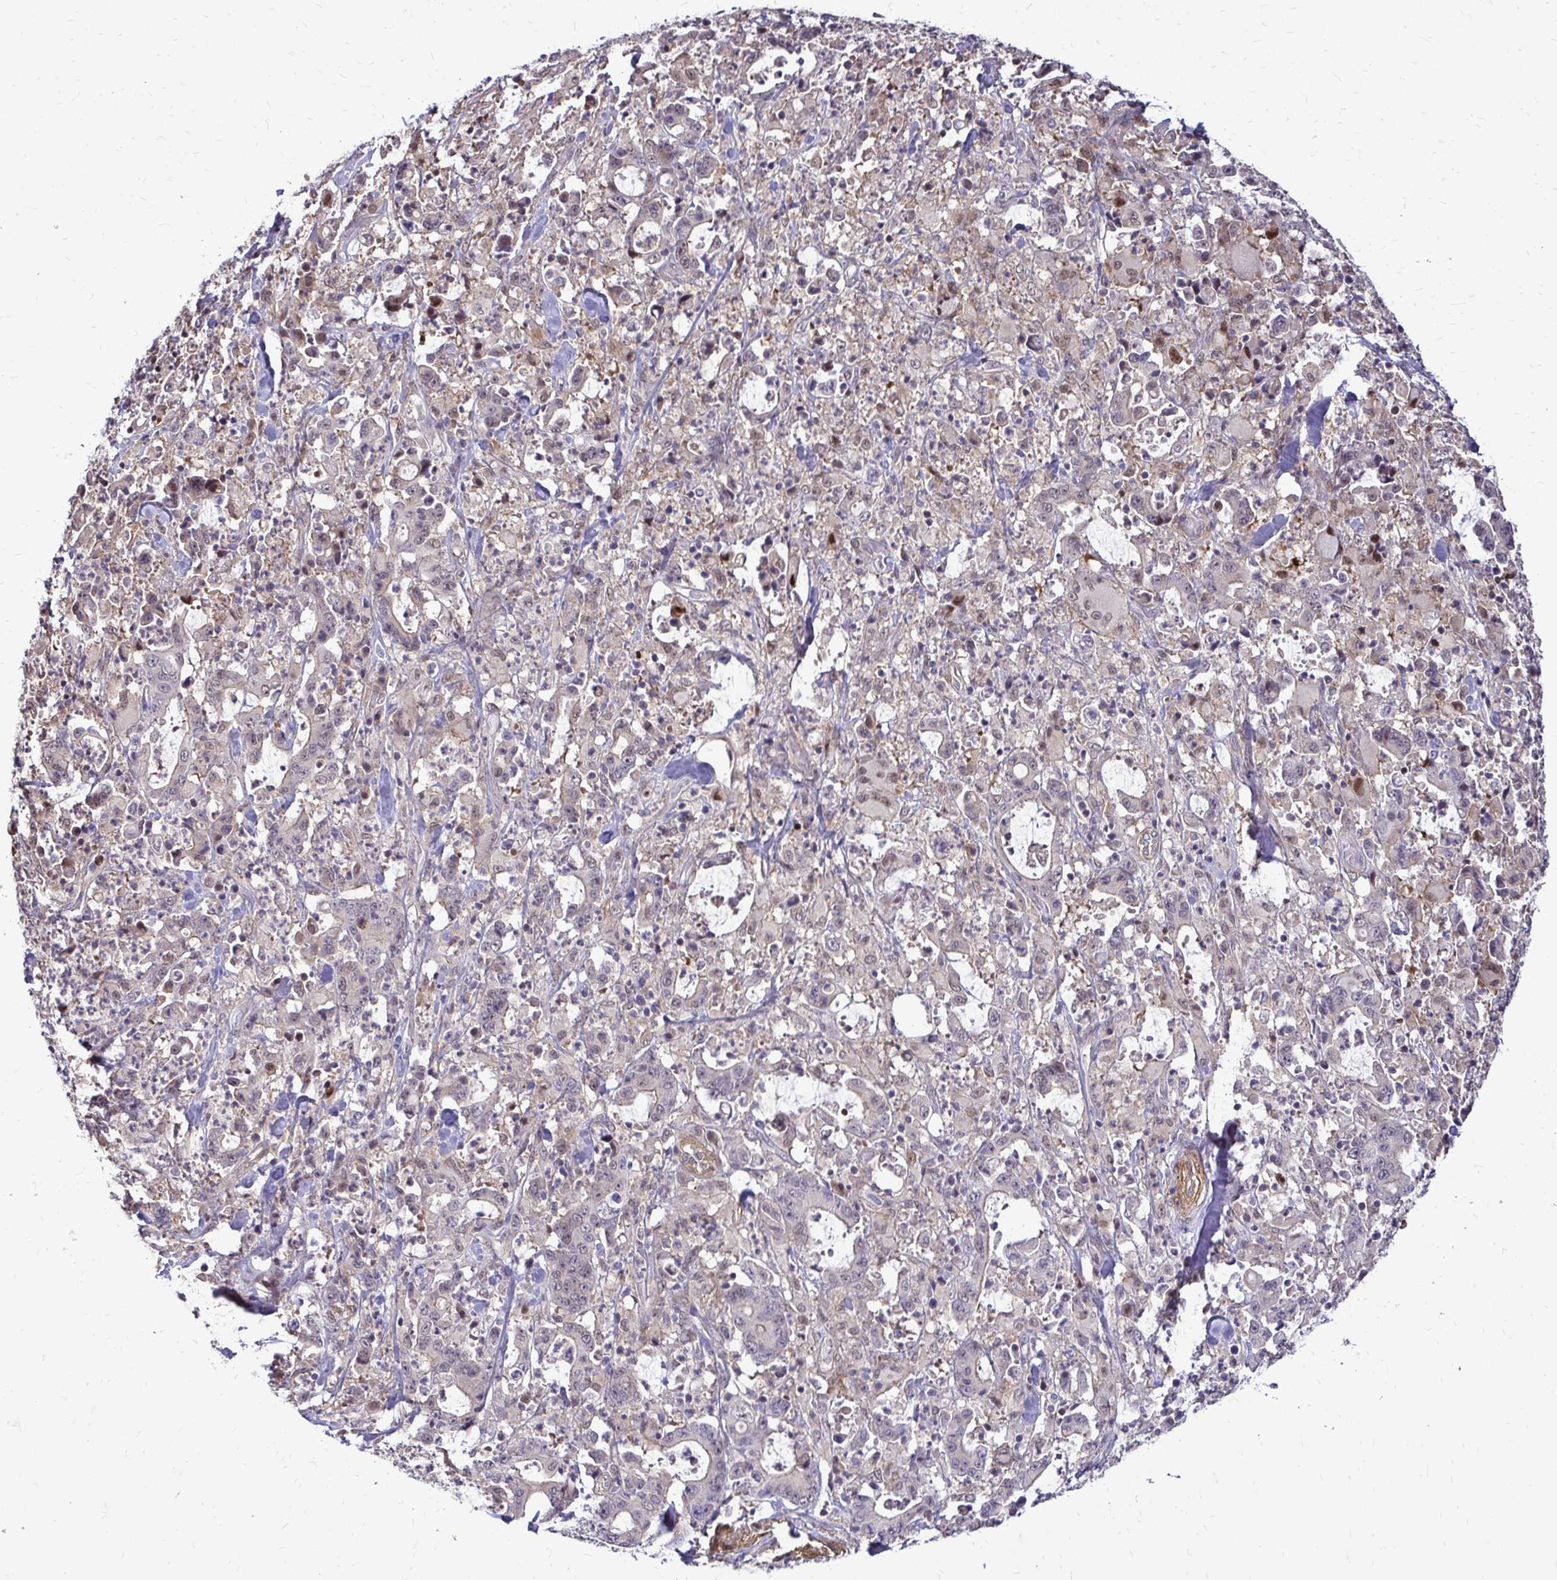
{"staining": {"intensity": "negative", "quantity": "none", "location": "none"}, "tissue": "stomach cancer", "cell_type": "Tumor cells", "image_type": "cancer", "snomed": [{"axis": "morphology", "description": "Adenocarcinoma, NOS"}, {"axis": "topography", "description": "Stomach, upper"}], "caption": "The image shows no staining of tumor cells in stomach cancer (adenocarcinoma).", "gene": "TRIP6", "patient": {"sex": "male", "age": 68}}